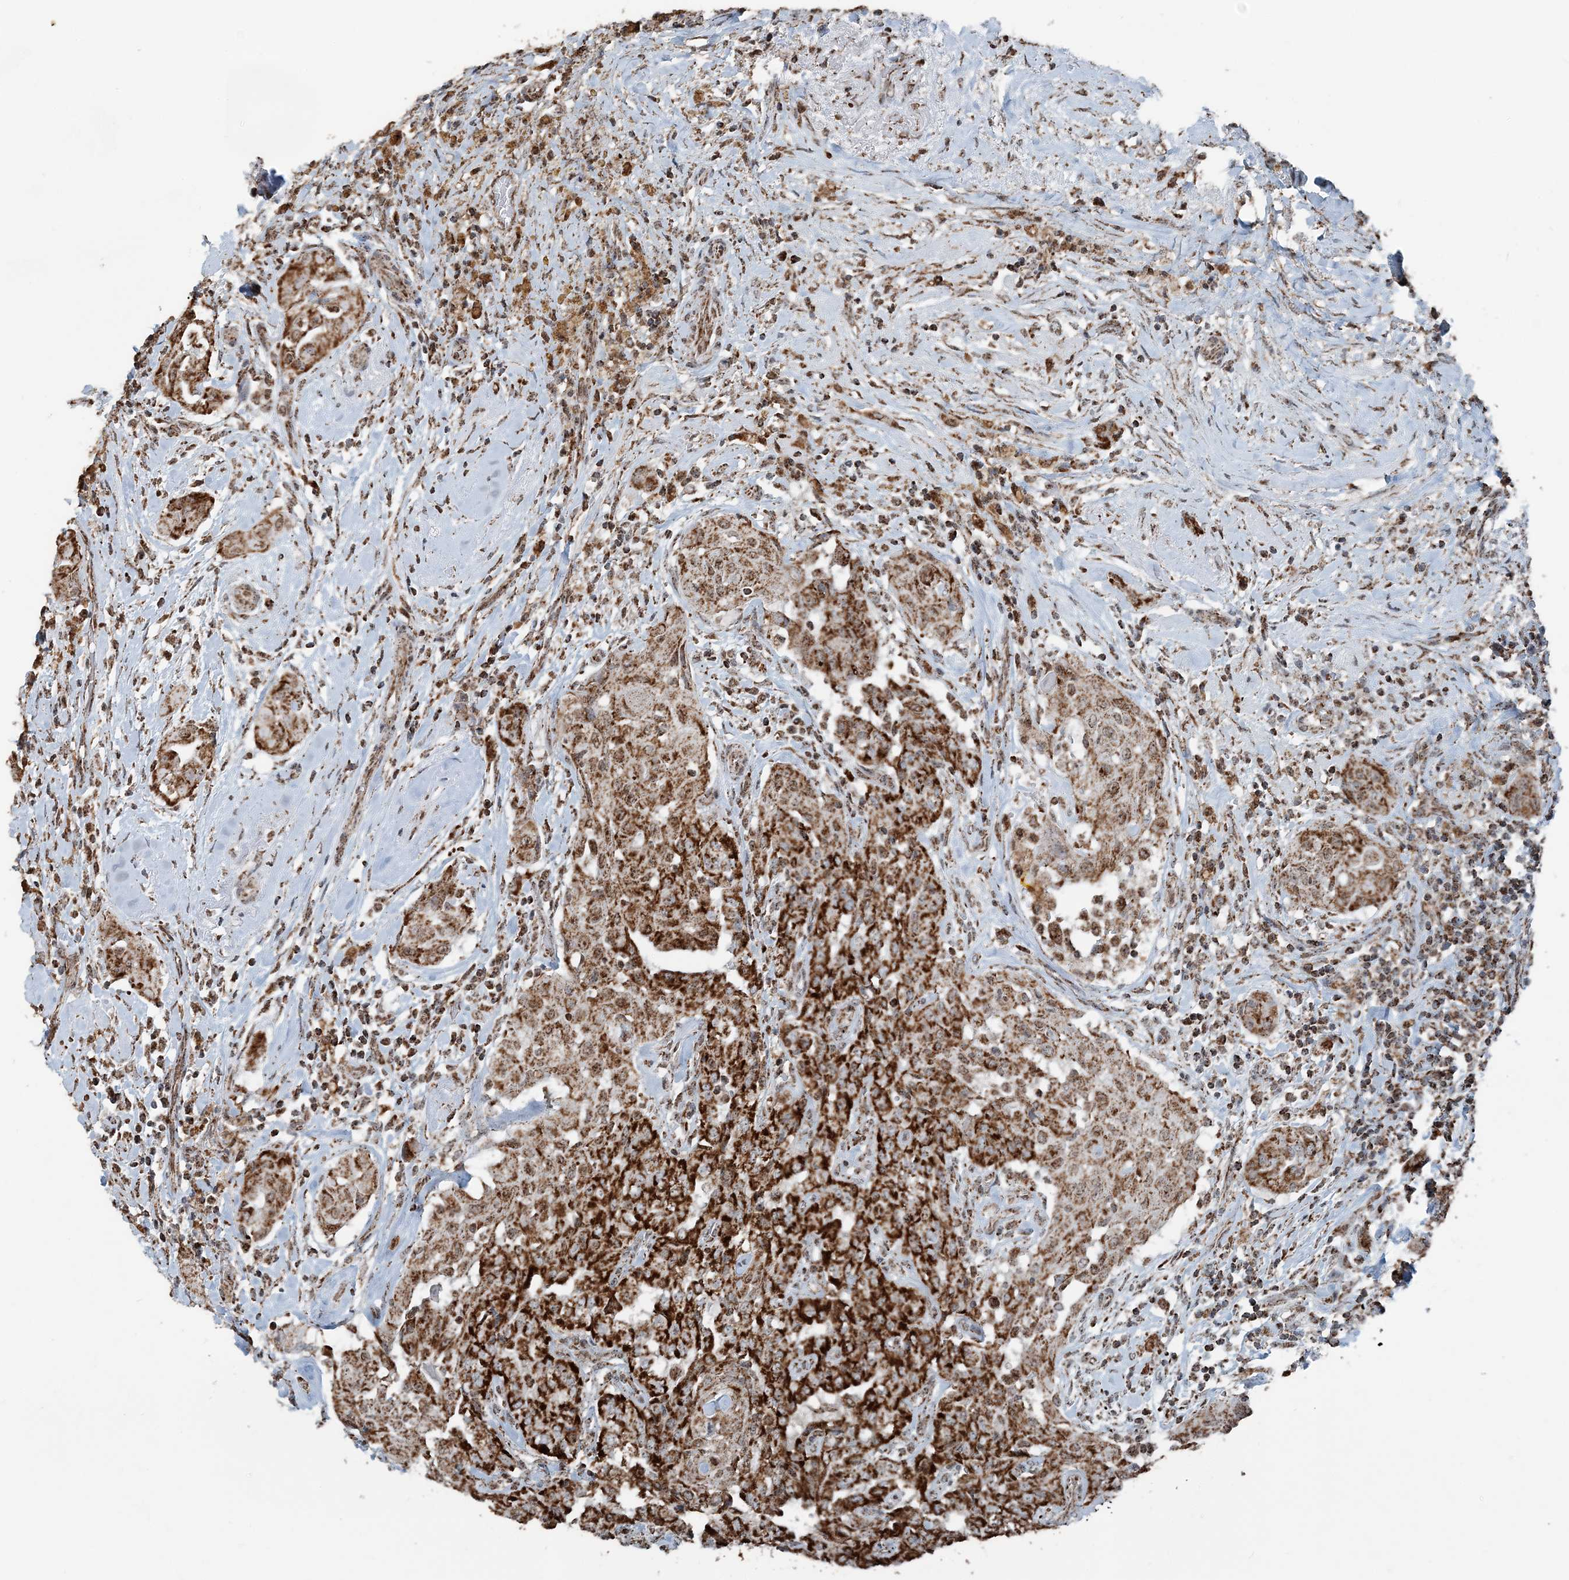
{"staining": {"intensity": "strong", "quantity": ">75%", "location": "cytoplasmic/membranous"}, "tissue": "thyroid cancer", "cell_type": "Tumor cells", "image_type": "cancer", "snomed": [{"axis": "morphology", "description": "Papillary adenocarcinoma, NOS"}, {"axis": "topography", "description": "Thyroid gland"}], "caption": "Brown immunohistochemical staining in thyroid cancer (papillary adenocarcinoma) shows strong cytoplasmic/membranous expression in approximately >75% of tumor cells.", "gene": "SUCLG1", "patient": {"sex": "female", "age": 59}}